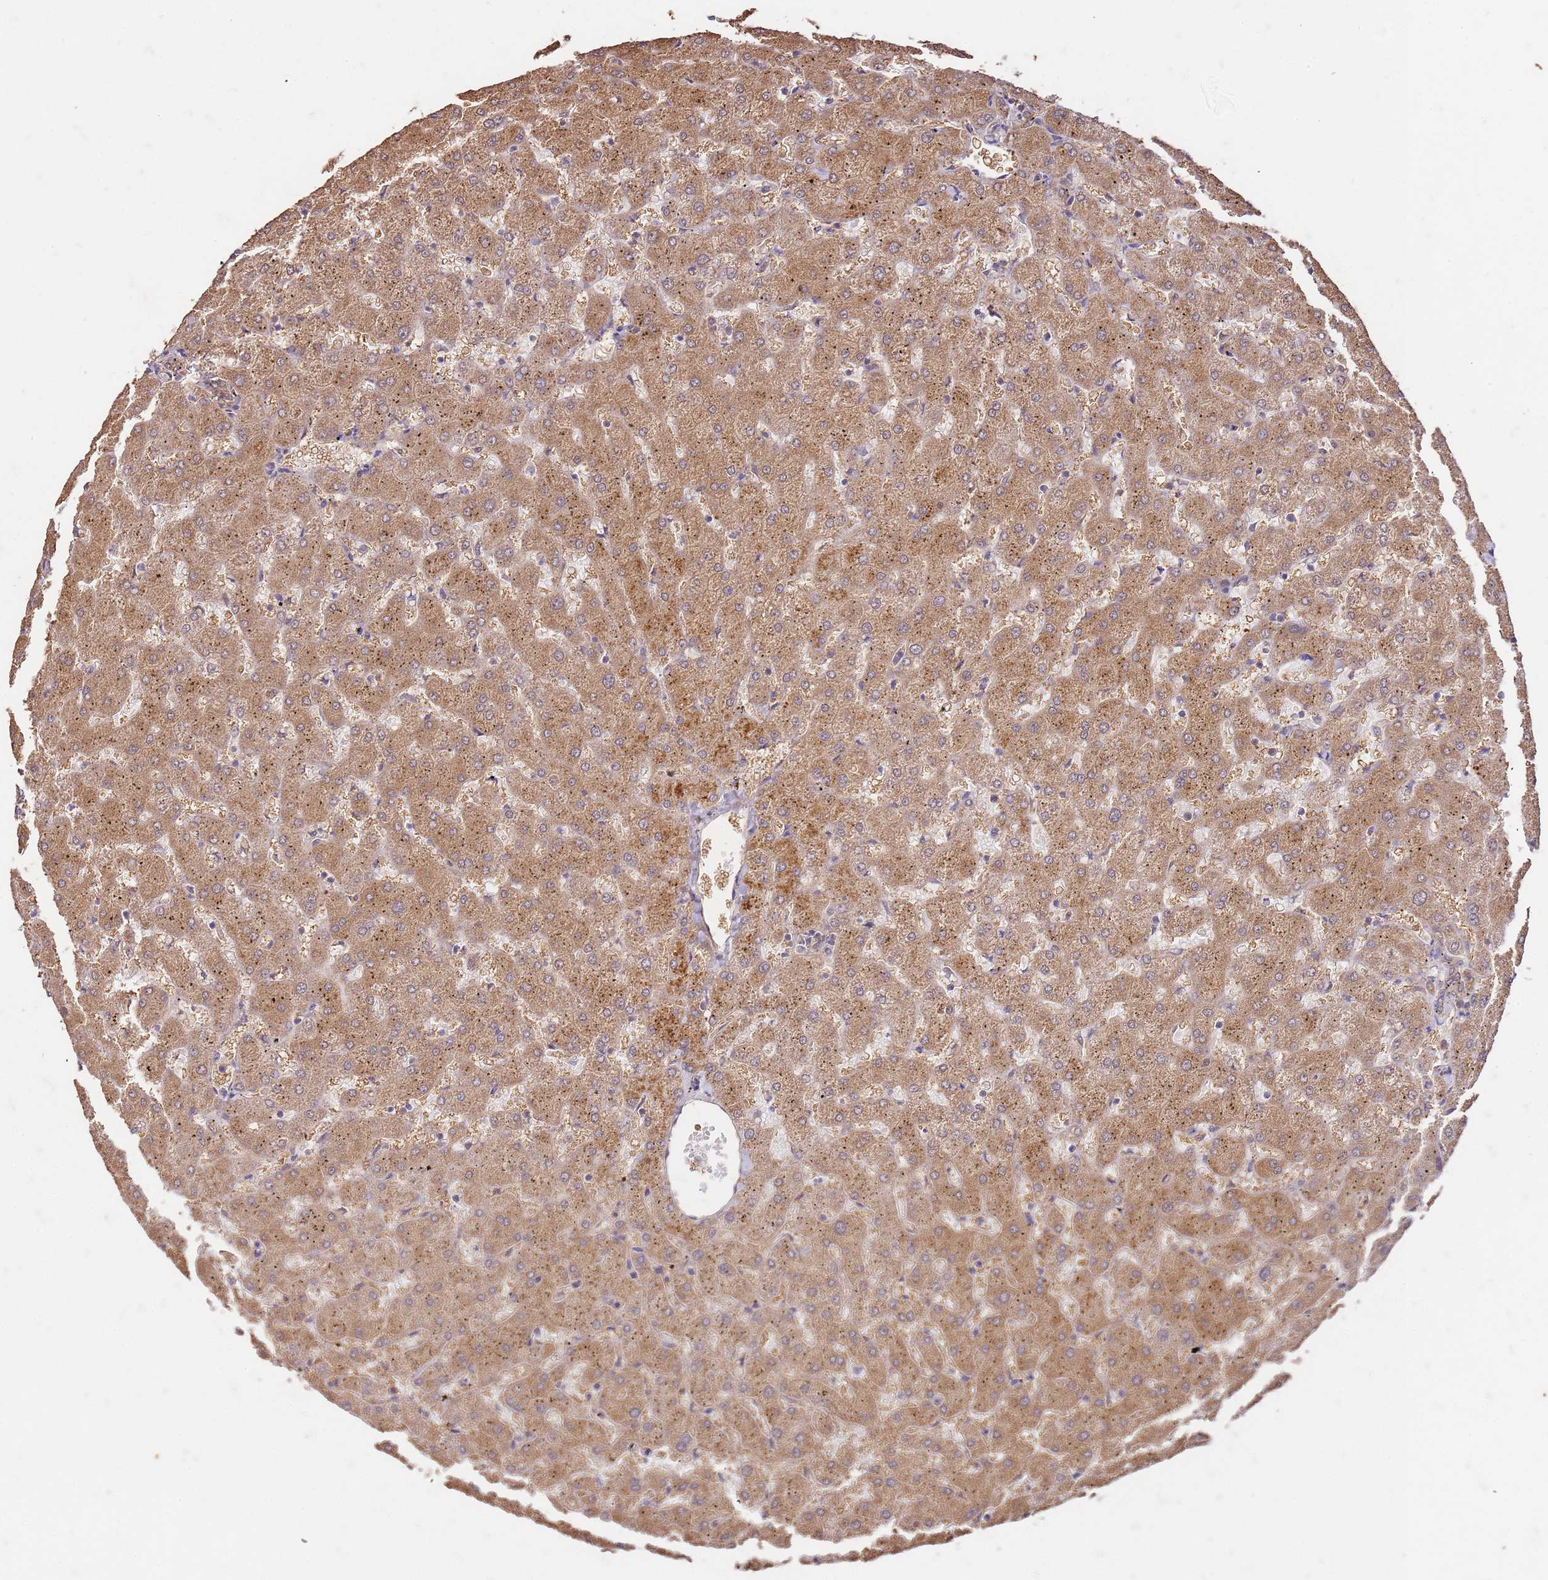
{"staining": {"intensity": "moderate", "quantity": ">75%", "location": "cytoplasmic/membranous"}, "tissue": "liver", "cell_type": "Cholangiocytes", "image_type": "normal", "snomed": [{"axis": "morphology", "description": "Normal tissue, NOS"}, {"axis": "topography", "description": "Liver"}], "caption": "Brown immunohistochemical staining in normal liver displays moderate cytoplasmic/membranous staining in approximately >75% of cholangiocytes.", "gene": "UBE3A", "patient": {"sex": "female", "age": 63}}